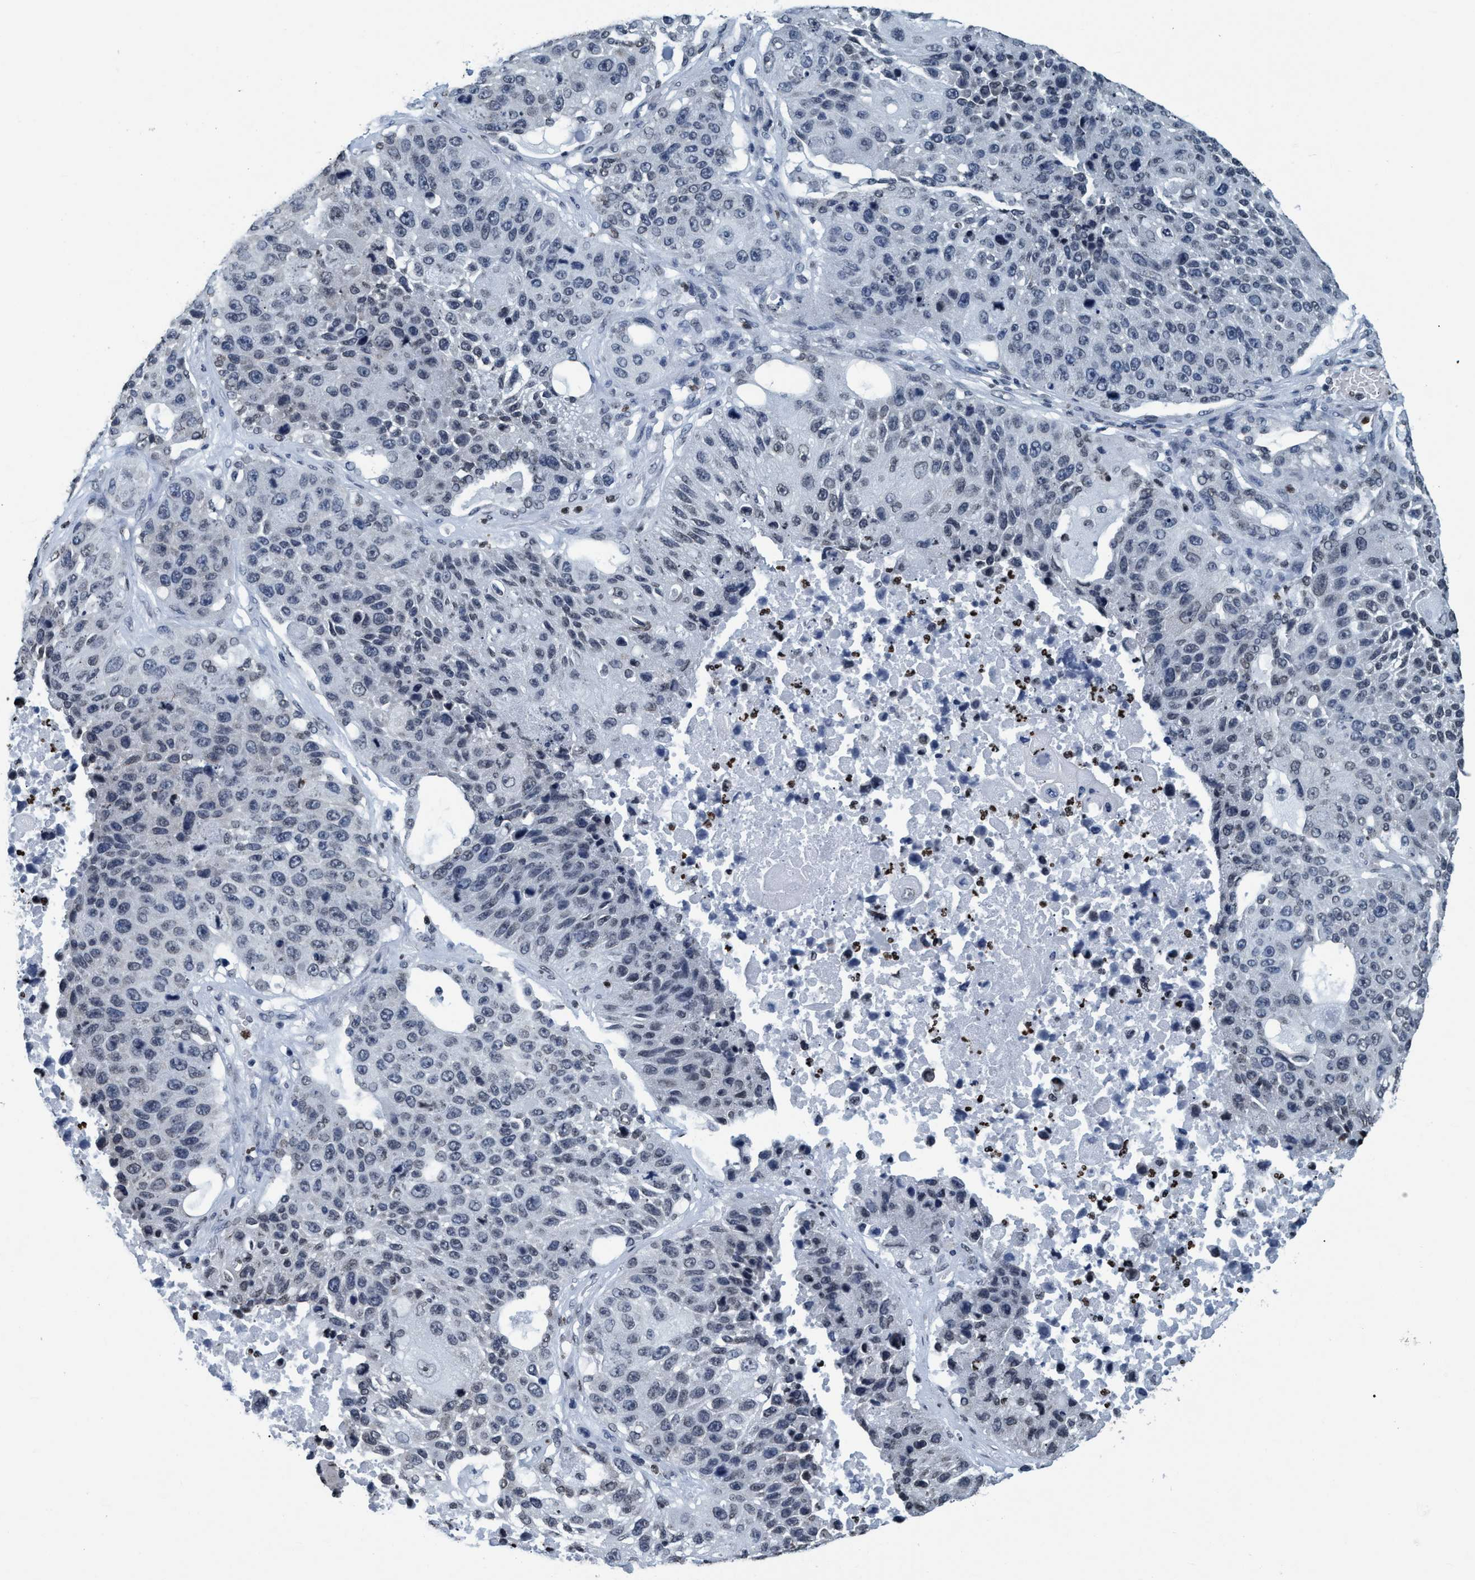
{"staining": {"intensity": "negative", "quantity": "none", "location": "none"}, "tissue": "lung cancer", "cell_type": "Tumor cells", "image_type": "cancer", "snomed": [{"axis": "morphology", "description": "Squamous cell carcinoma, NOS"}, {"axis": "topography", "description": "Lung"}], "caption": "High power microscopy histopathology image of an IHC image of lung cancer (squamous cell carcinoma), revealing no significant staining in tumor cells.", "gene": "CCNE2", "patient": {"sex": "male", "age": 61}}